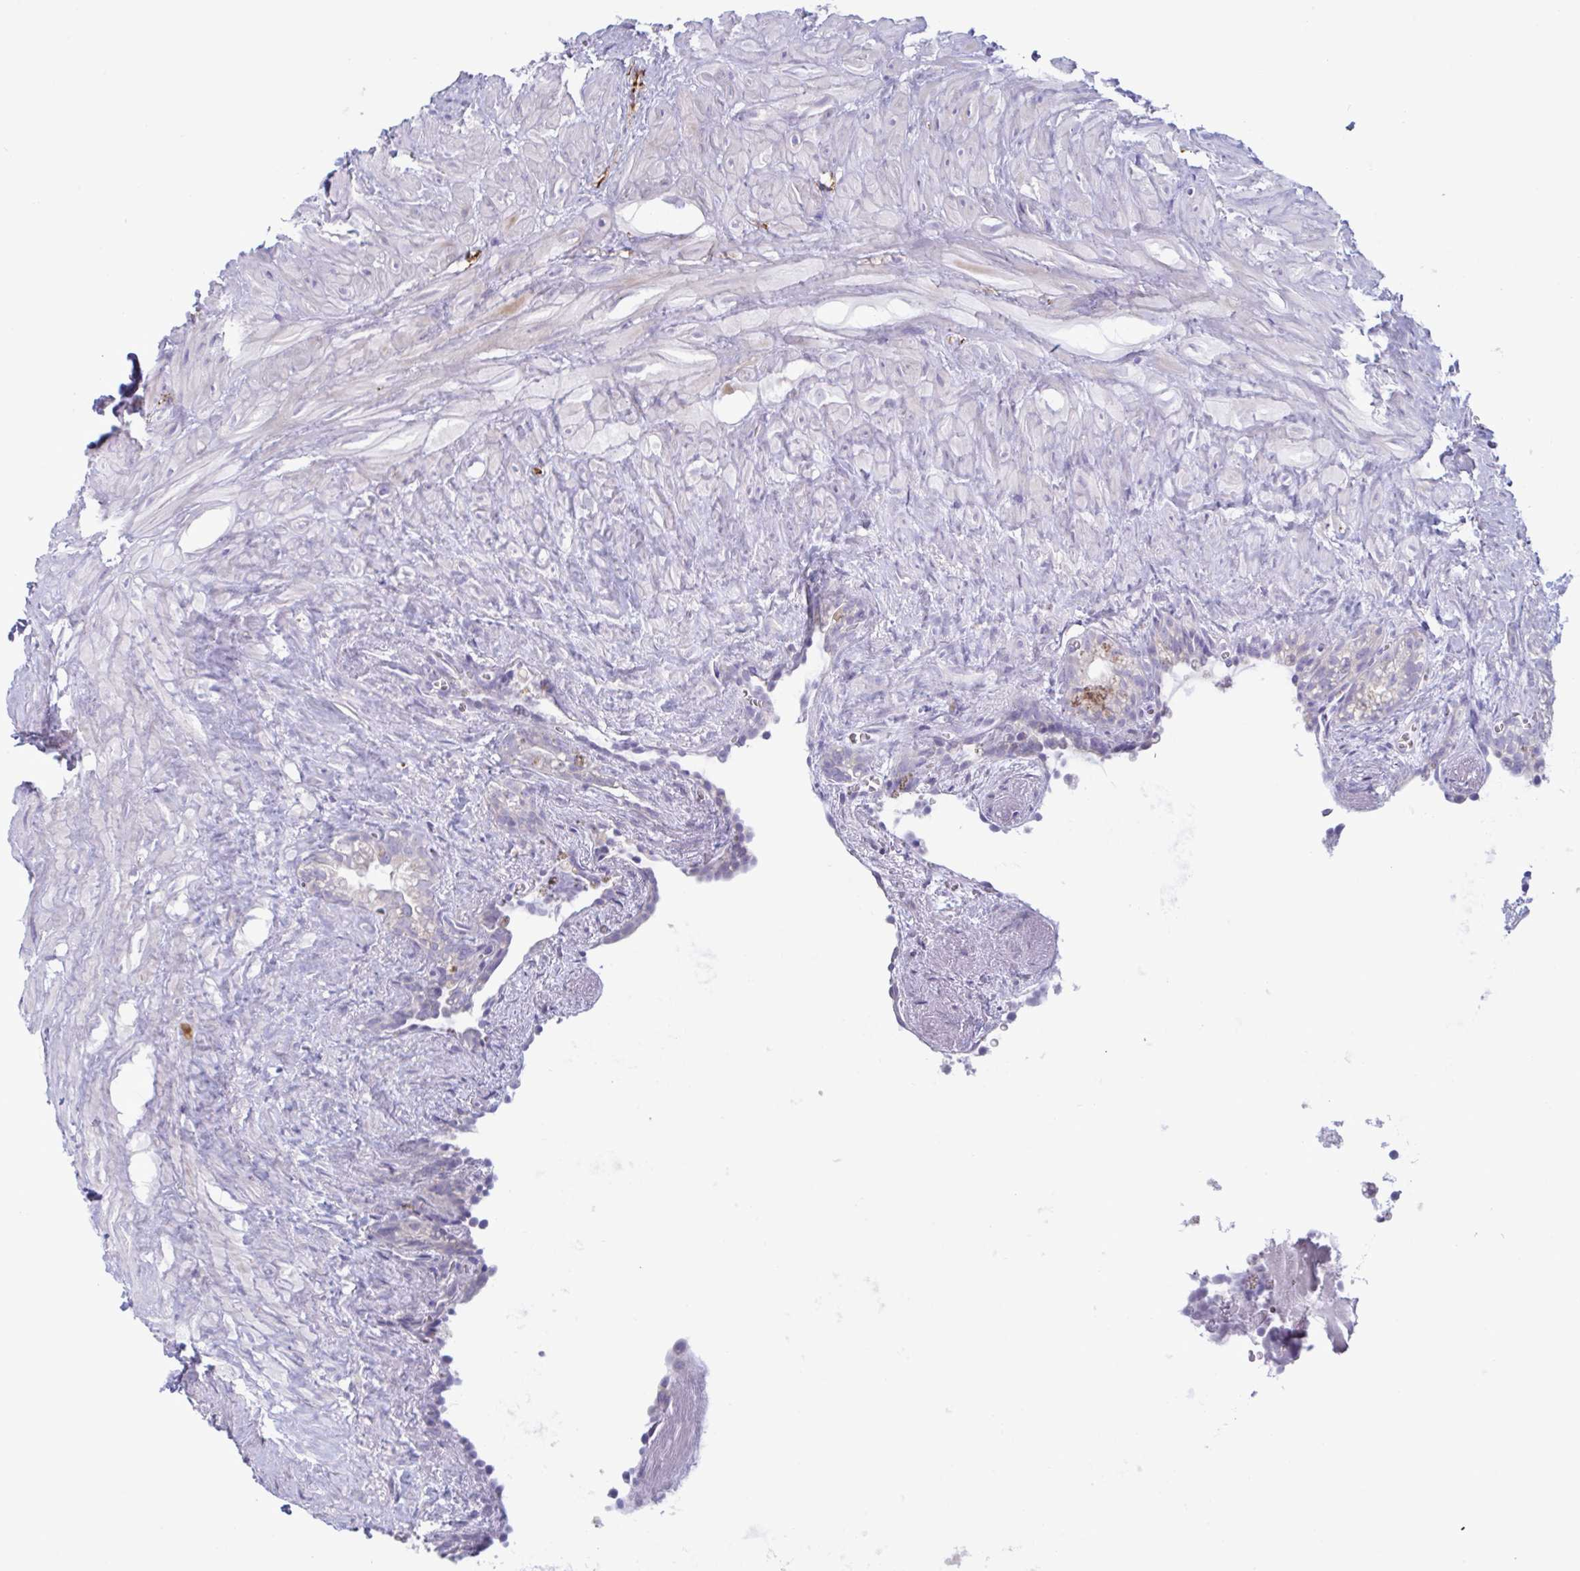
{"staining": {"intensity": "negative", "quantity": "none", "location": "none"}, "tissue": "seminal vesicle", "cell_type": "Glandular cells", "image_type": "normal", "snomed": [{"axis": "morphology", "description": "Normal tissue, NOS"}, {"axis": "topography", "description": "Seminal veicle"}], "caption": "High power microscopy photomicrograph of an immunohistochemistry (IHC) image of benign seminal vesicle, revealing no significant expression in glandular cells. (DAB immunohistochemistry, high magnification).", "gene": "NAA30", "patient": {"sex": "male", "age": 76}}